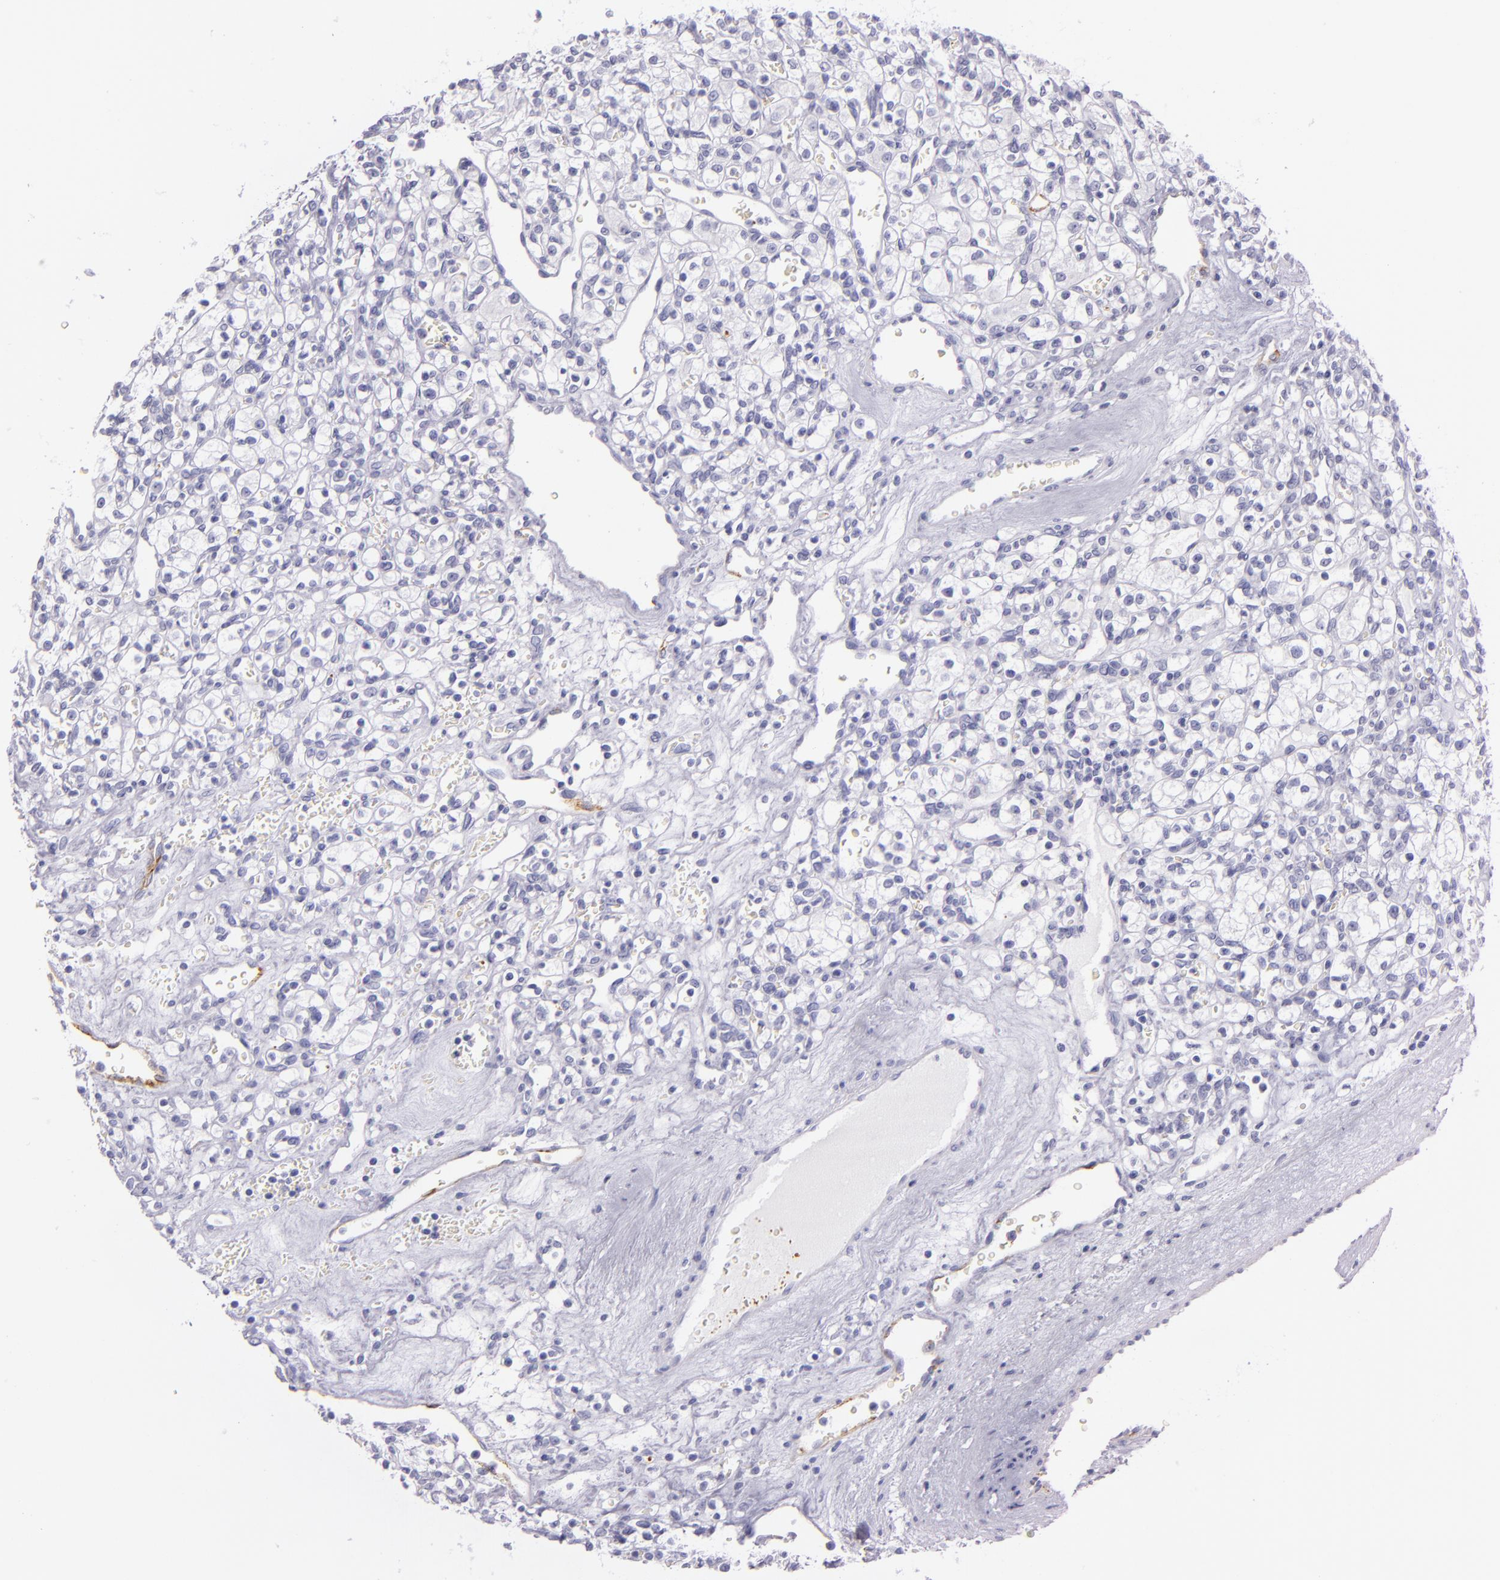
{"staining": {"intensity": "negative", "quantity": "none", "location": "none"}, "tissue": "renal cancer", "cell_type": "Tumor cells", "image_type": "cancer", "snomed": [{"axis": "morphology", "description": "Adenocarcinoma, NOS"}, {"axis": "topography", "description": "Kidney"}], "caption": "High magnification brightfield microscopy of renal cancer stained with DAB (brown) and counterstained with hematoxylin (blue): tumor cells show no significant positivity.", "gene": "SELP", "patient": {"sex": "female", "age": 62}}